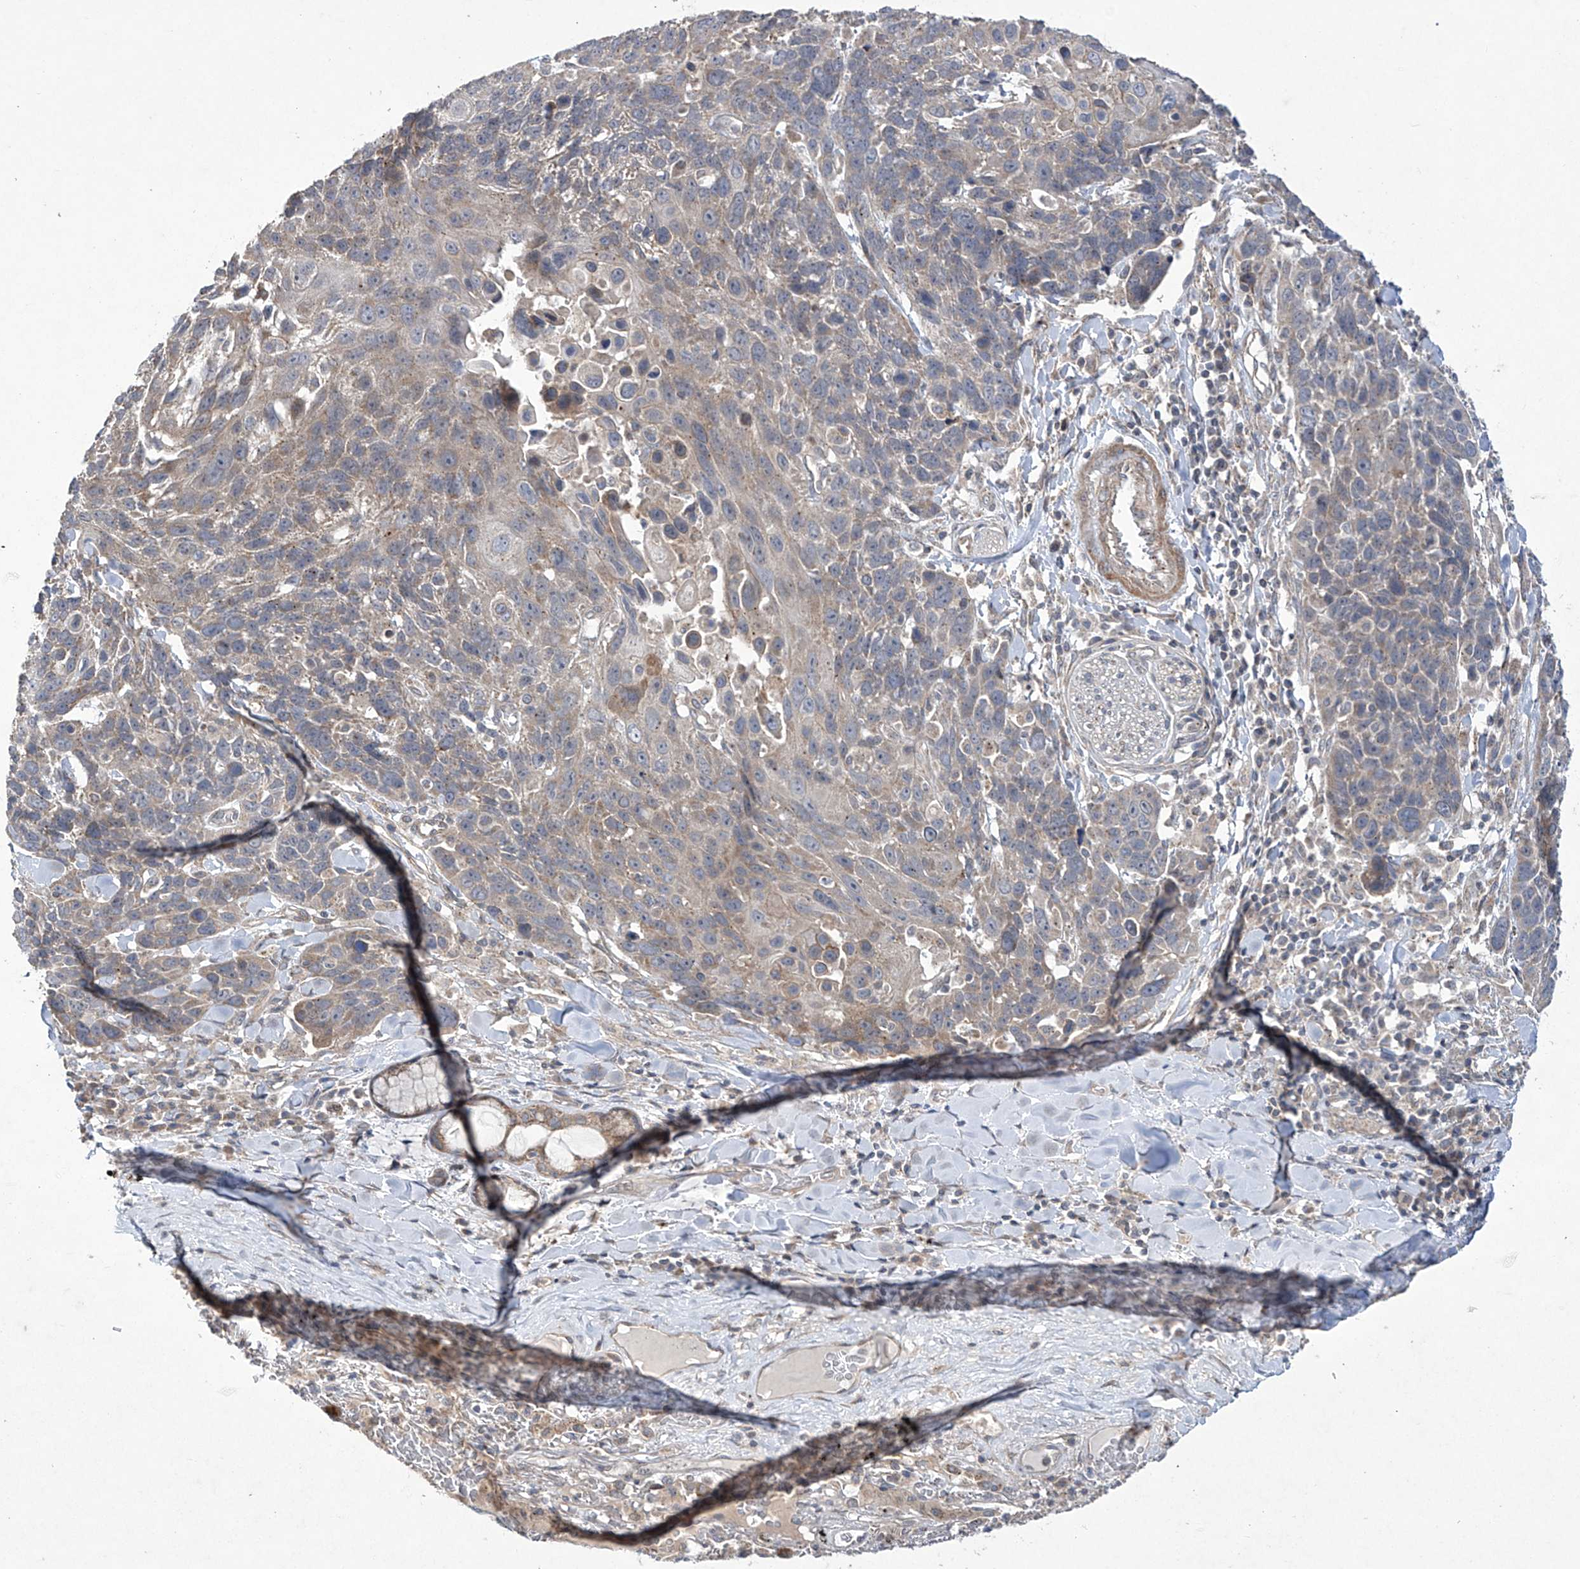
{"staining": {"intensity": "weak", "quantity": "<25%", "location": "cytoplasmic/membranous"}, "tissue": "lung cancer", "cell_type": "Tumor cells", "image_type": "cancer", "snomed": [{"axis": "morphology", "description": "Squamous cell carcinoma, NOS"}, {"axis": "topography", "description": "Lung"}], "caption": "Immunohistochemistry photomicrograph of neoplastic tissue: lung cancer (squamous cell carcinoma) stained with DAB demonstrates no significant protein staining in tumor cells.", "gene": "TRIM60", "patient": {"sex": "male", "age": 66}}